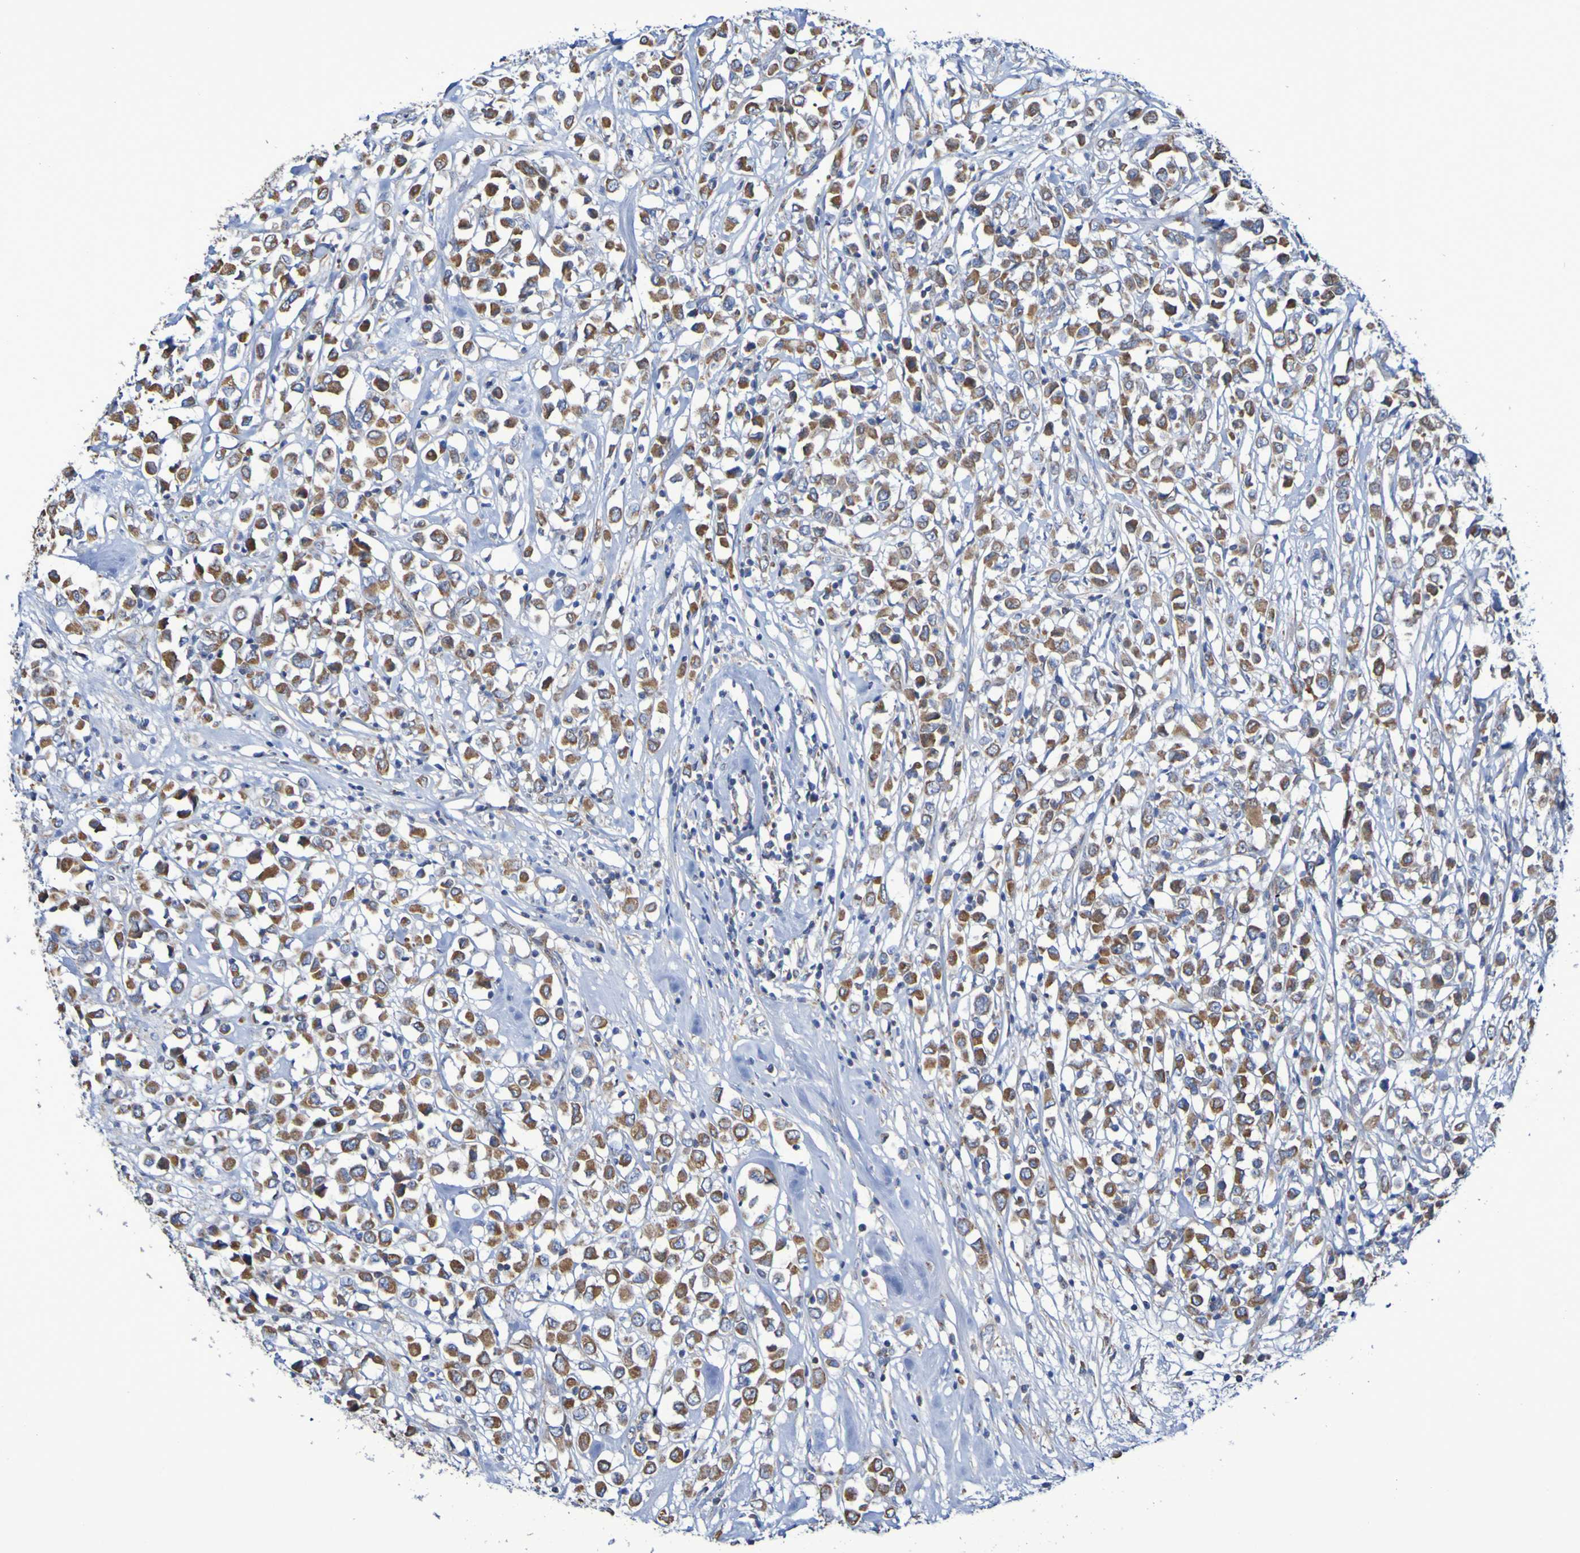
{"staining": {"intensity": "moderate", "quantity": ">75%", "location": "cytoplasmic/membranous"}, "tissue": "breast cancer", "cell_type": "Tumor cells", "image_type": "cancer", "snomed": [{"axis": "morphology", "description": "Duct carcinoma"}, {"axis": "topography", "description": "Breast"}], "caption": "Protein analysis of invasive ductal carcinoma (breast) tissue exhibits moderate cytoplasmic/membranous positivity in approximately >75% of tumor cells.", "gene": "CNTN2", "patient": {"sex": "female", "age": 61}}